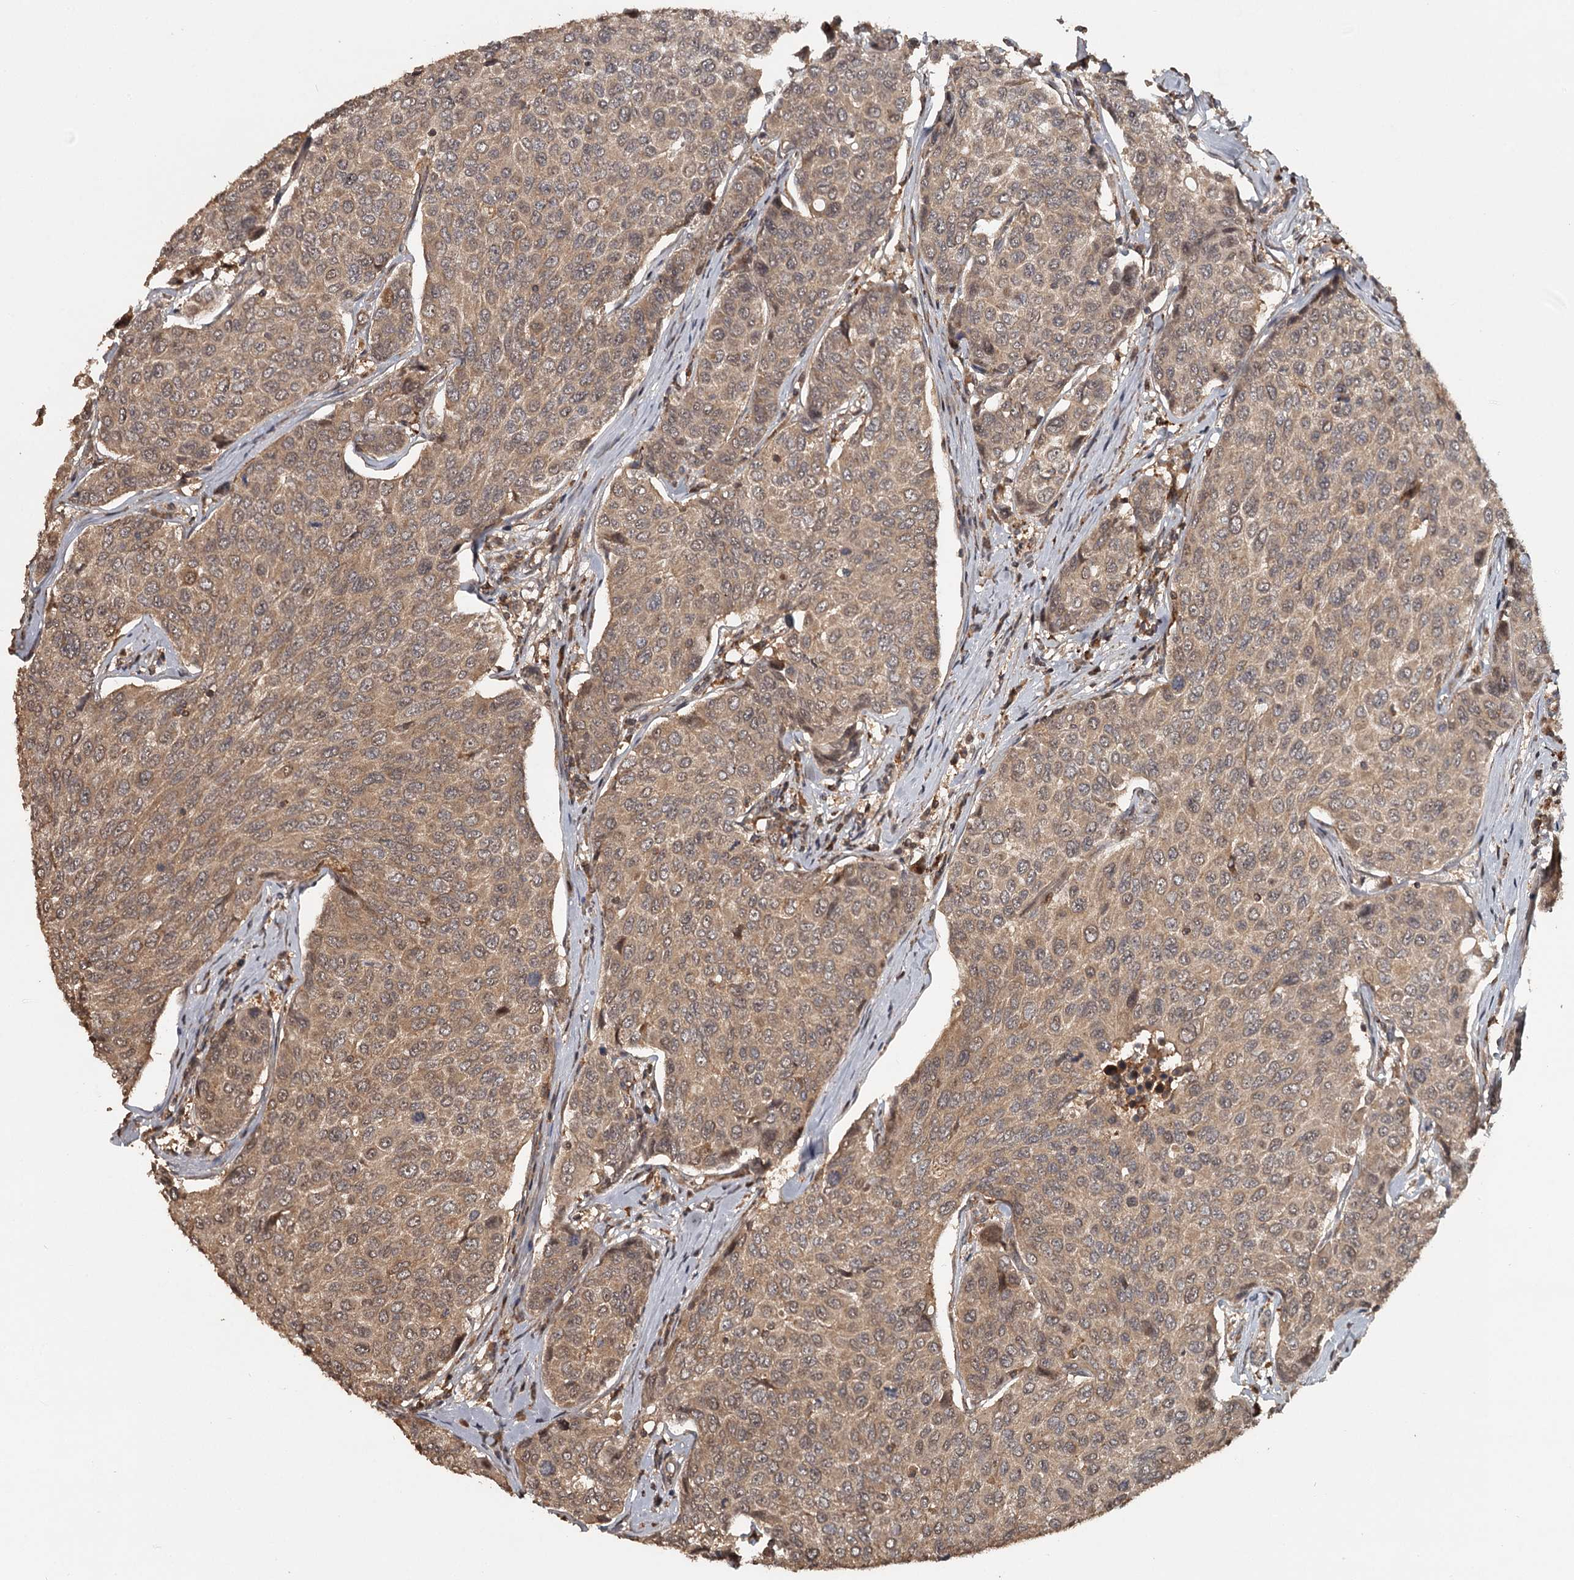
{"staining": {"intensity": "moderate", "quantity": ">75%", "location": "cytoplasmic/membranous"}, "tissue": "breast cancer", "cell_type": "Tumor cells", "image_type": "cancer", "snomed": [{"axis": "morphology", "description": "Duct carcinoma"}, {"axis": "topography", "description": "Breast"}], "caption": "DAB immunohistochemical staining of human breast cancer (invasive ductal carcinoma) displays moderate cytoplasmic/membranous protein staining in approximately >75% of tumor cells. The protein of interest is stained brown, and the nuclei are stained in blue (DAB (3,3'-diaminobenzidine) IHC with brightfield microscopy, high magnification).", "gene": "FAXC", "patient": {"sex": "female", "age": 55}}